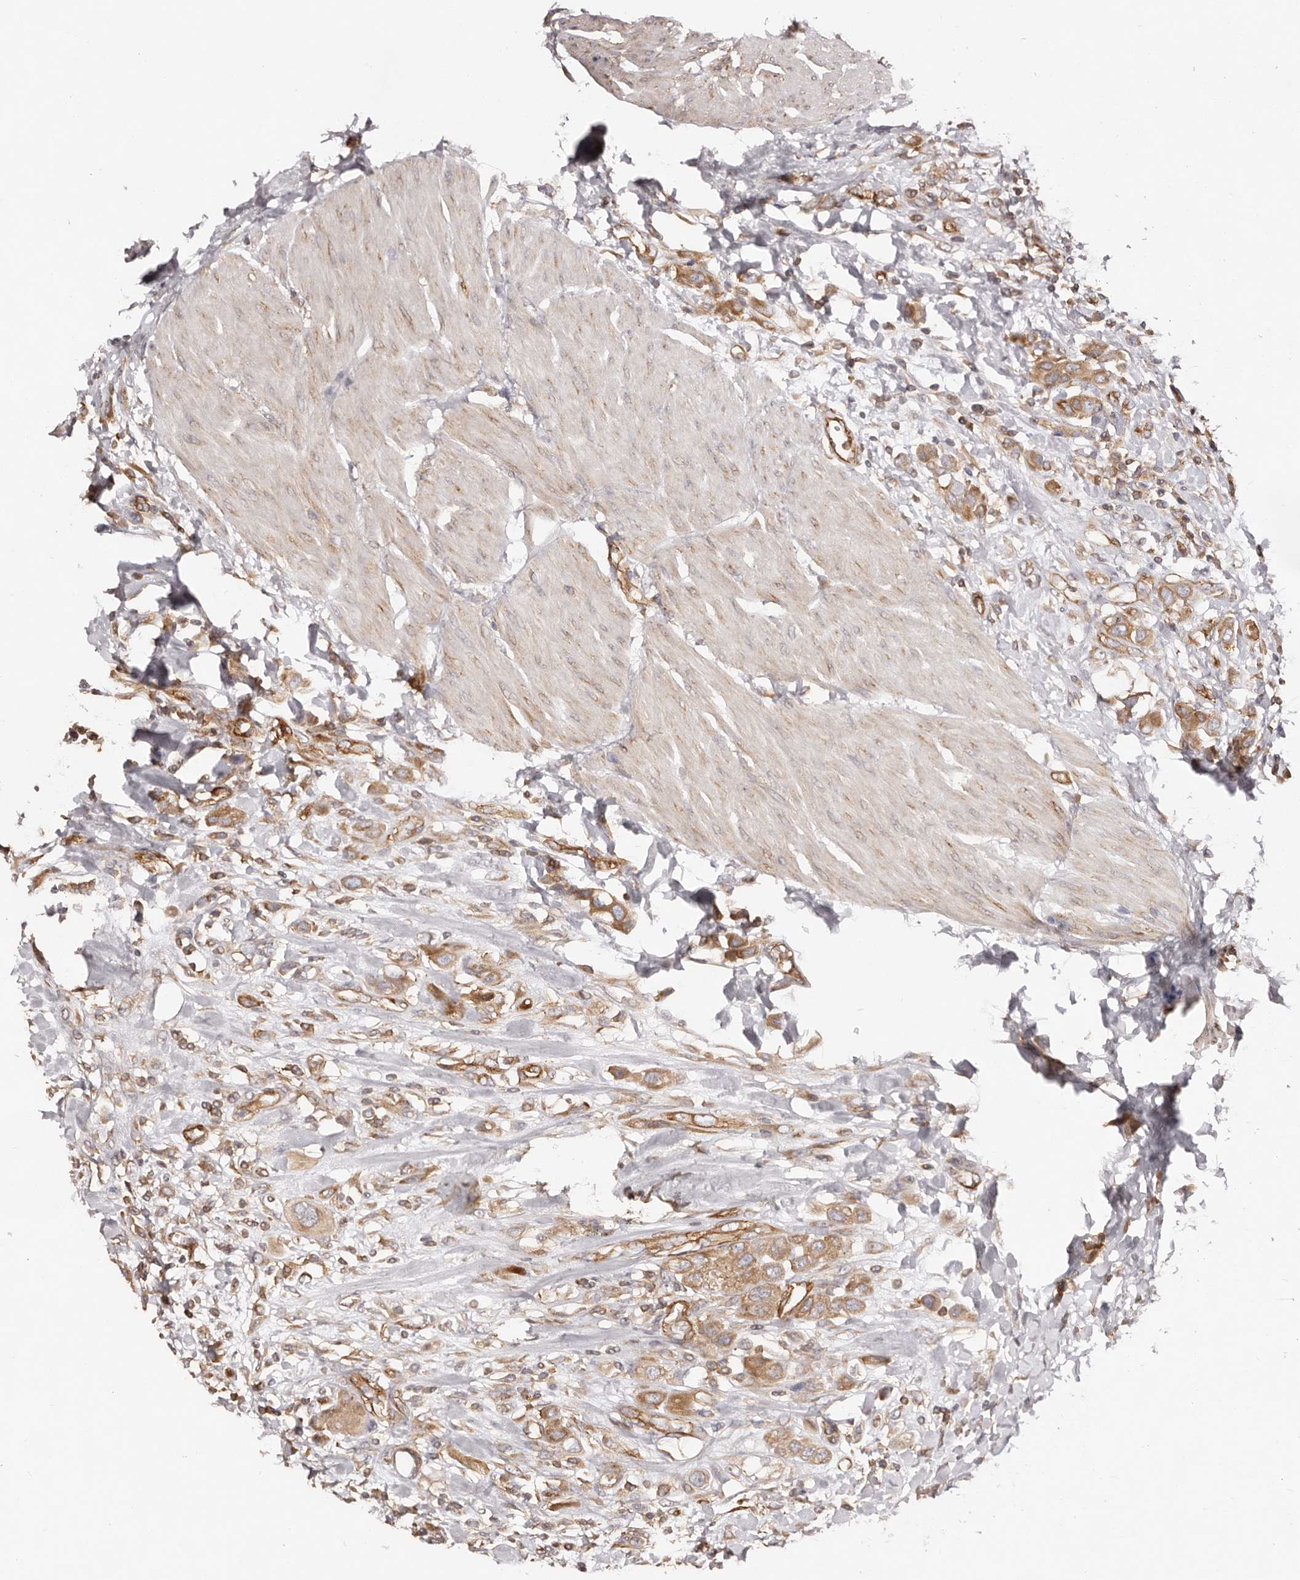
{"staining": {"intensity": "moderate", "quantity": ">75%", "location": "cytoplasmic/membranous"}, "tissue": "urothelial cancer", "cell_type": "Tumor cells", "image_type": "cancer", "snomed": [{"axis": "morphology", "description": "Urothelial carcinoma, High grade"}, {"axis": "topography", "description": "Urinary bladder"}], "caption": "Tumor cells show medium levels of moderate cytoplasmic/membranous staining in approximately >75% of cells in urothelial cancer.", "gene": "RPS6", "patient": {"sex": "male", "age": 50}}